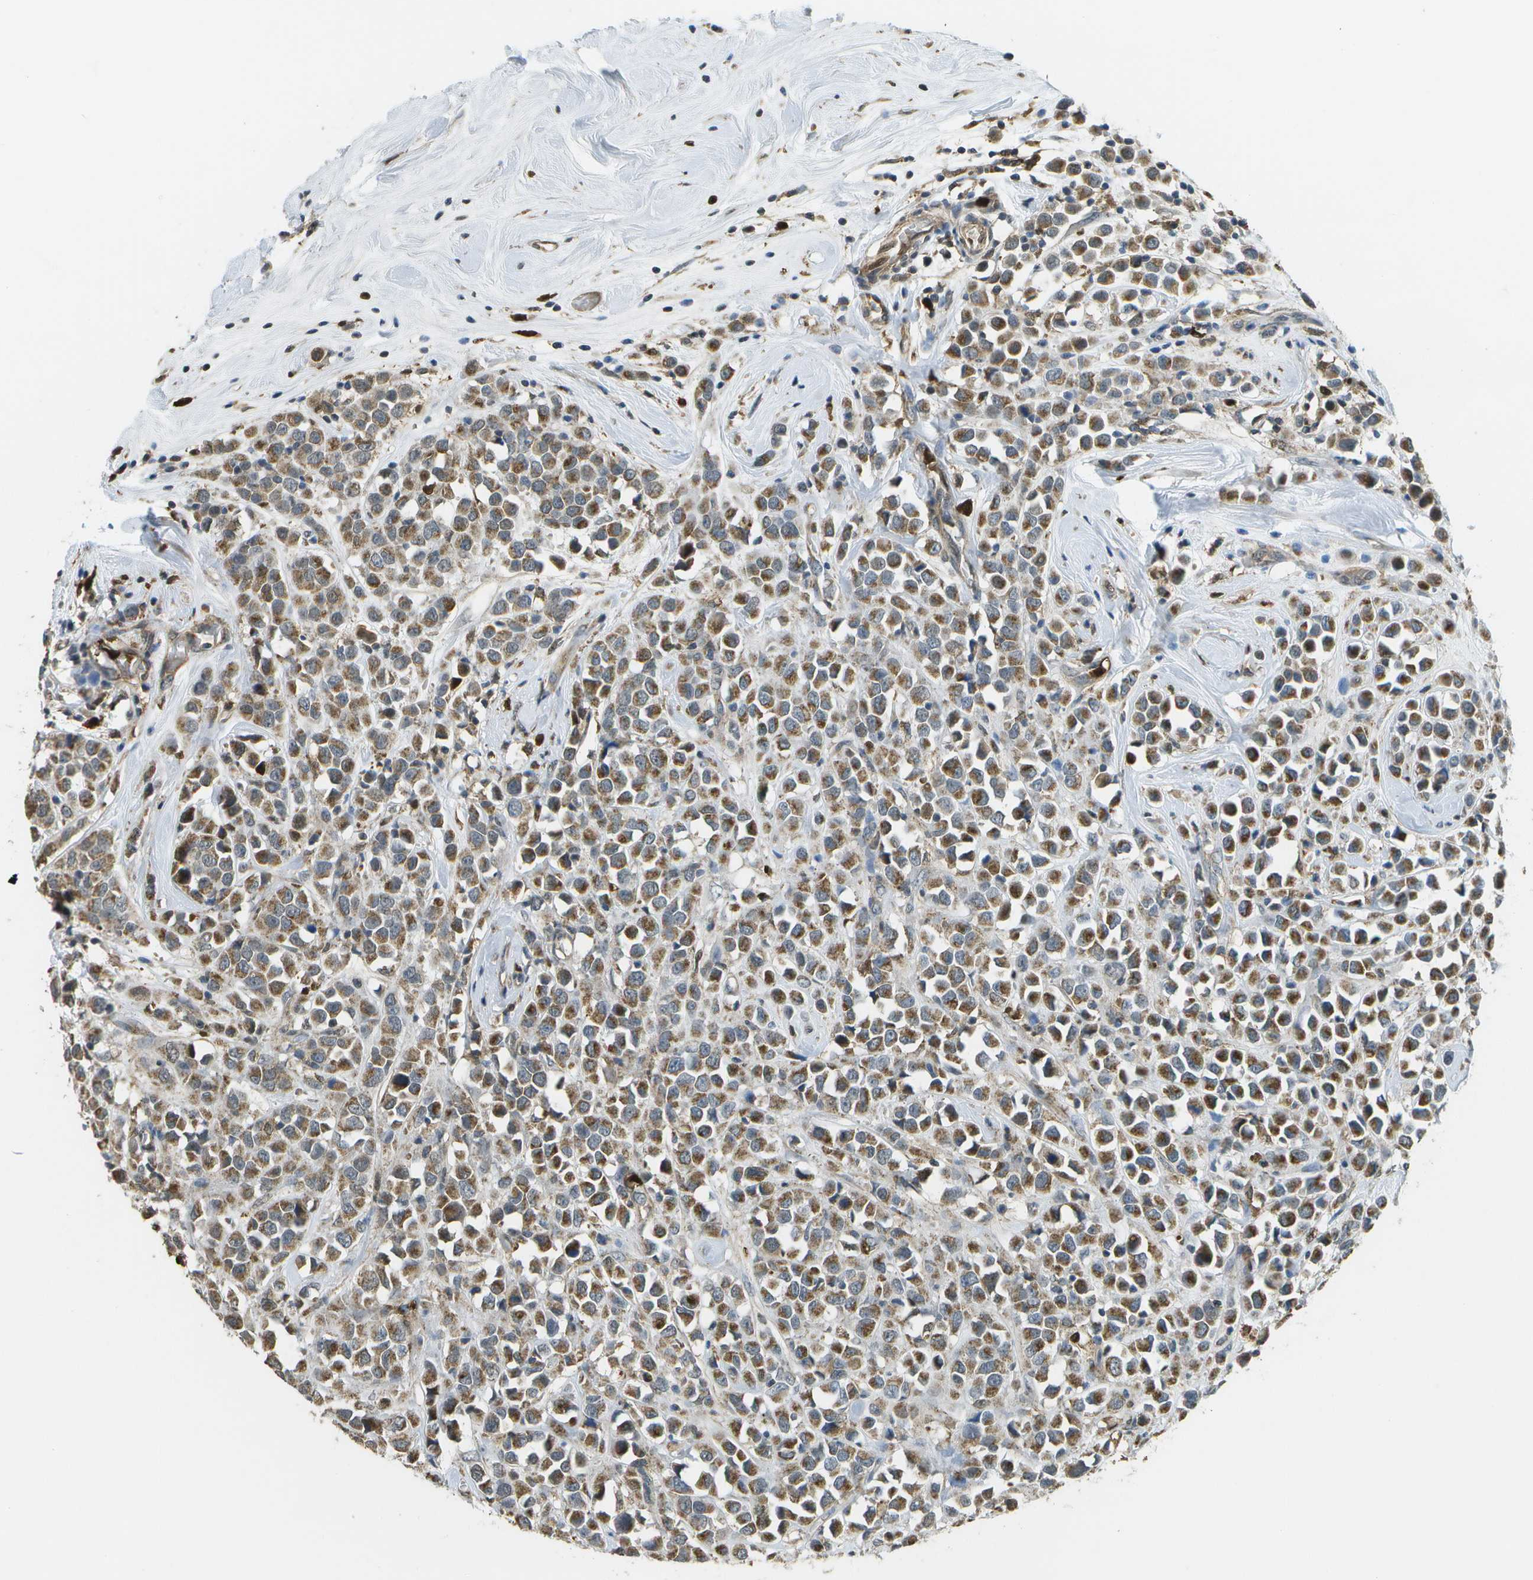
{"staining": {"intensity": "moderate", "quantity": ">75%", "location": "cytoplasmic/membranous"}, "tissue": "breast cancer", "cell_type": "Tumor cells", "image_type": "cancer", "snomed": [{"axis": "morphology", "description": "Duct carcinoma"}, {"axis": "topography", "description": "Breast"}], "caption": "Brown immunohistochemical staining in human breast invasive ductal carcinoma shows moderate cytoplasmic/membranous positivity in approximately >75% of tumor cells.", "gene": "CACHD1", "patient": {"sex": "female", "age": 61}}